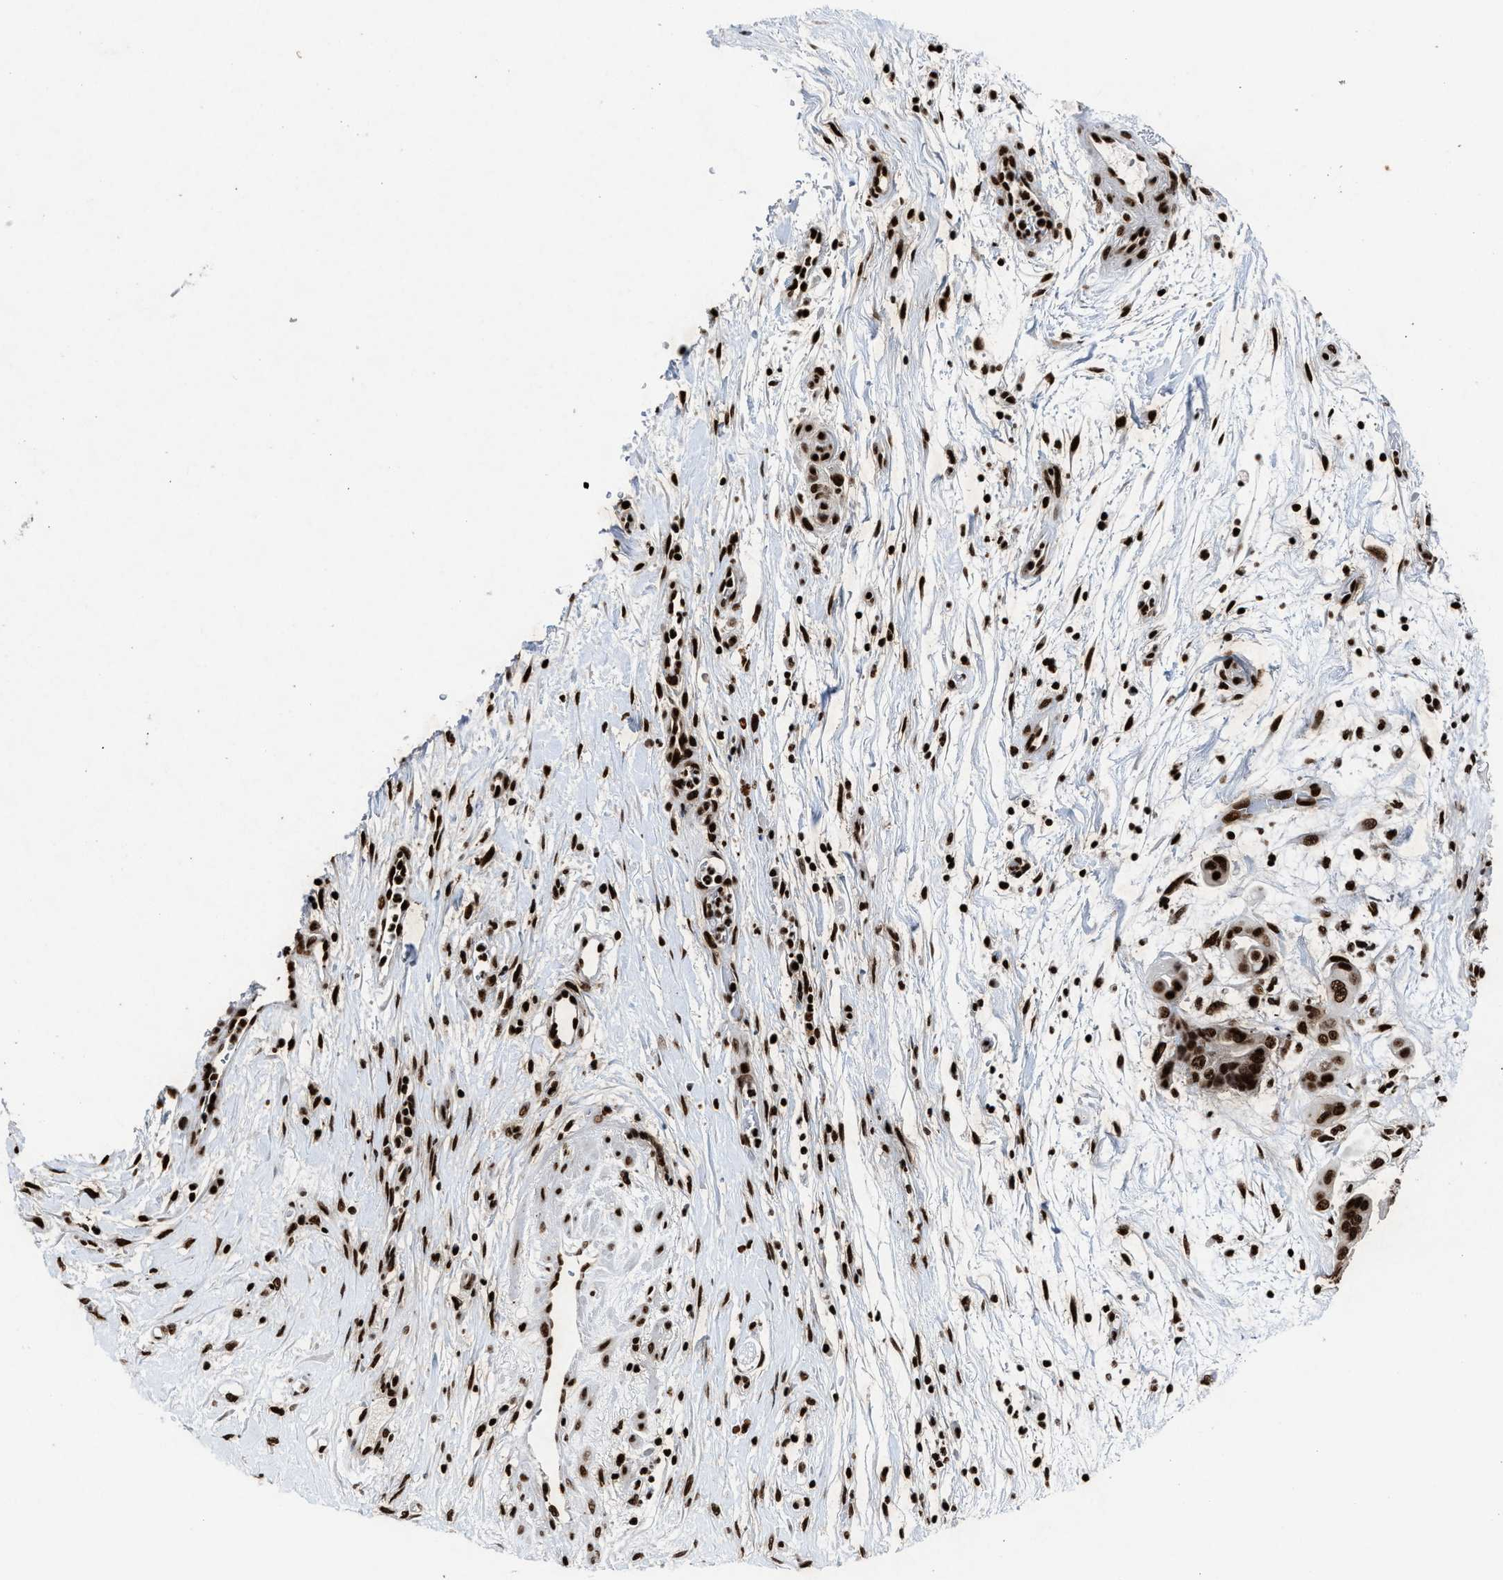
{"staining": {"intensity": "strong", "quantity": ">75%", "location": "nuclear"}, "tissue": "pancreatic cancer", "cell_type": "Tumor cells", "image_type": "cancer", "snomed": [{"axis": "morphology", "description": "Adenocarcinoma, NOS"}, {"axis": "topography", "description": "Pancreas"}], "caption": "Adenocarcinoma (pancreatic) tissue displays strong nuclear staining in approximately >75% of tumor cells, visualized by immunohistochemistry.", "gene": "ALYREF", "patient": {"sex": "female", "age": 75}}